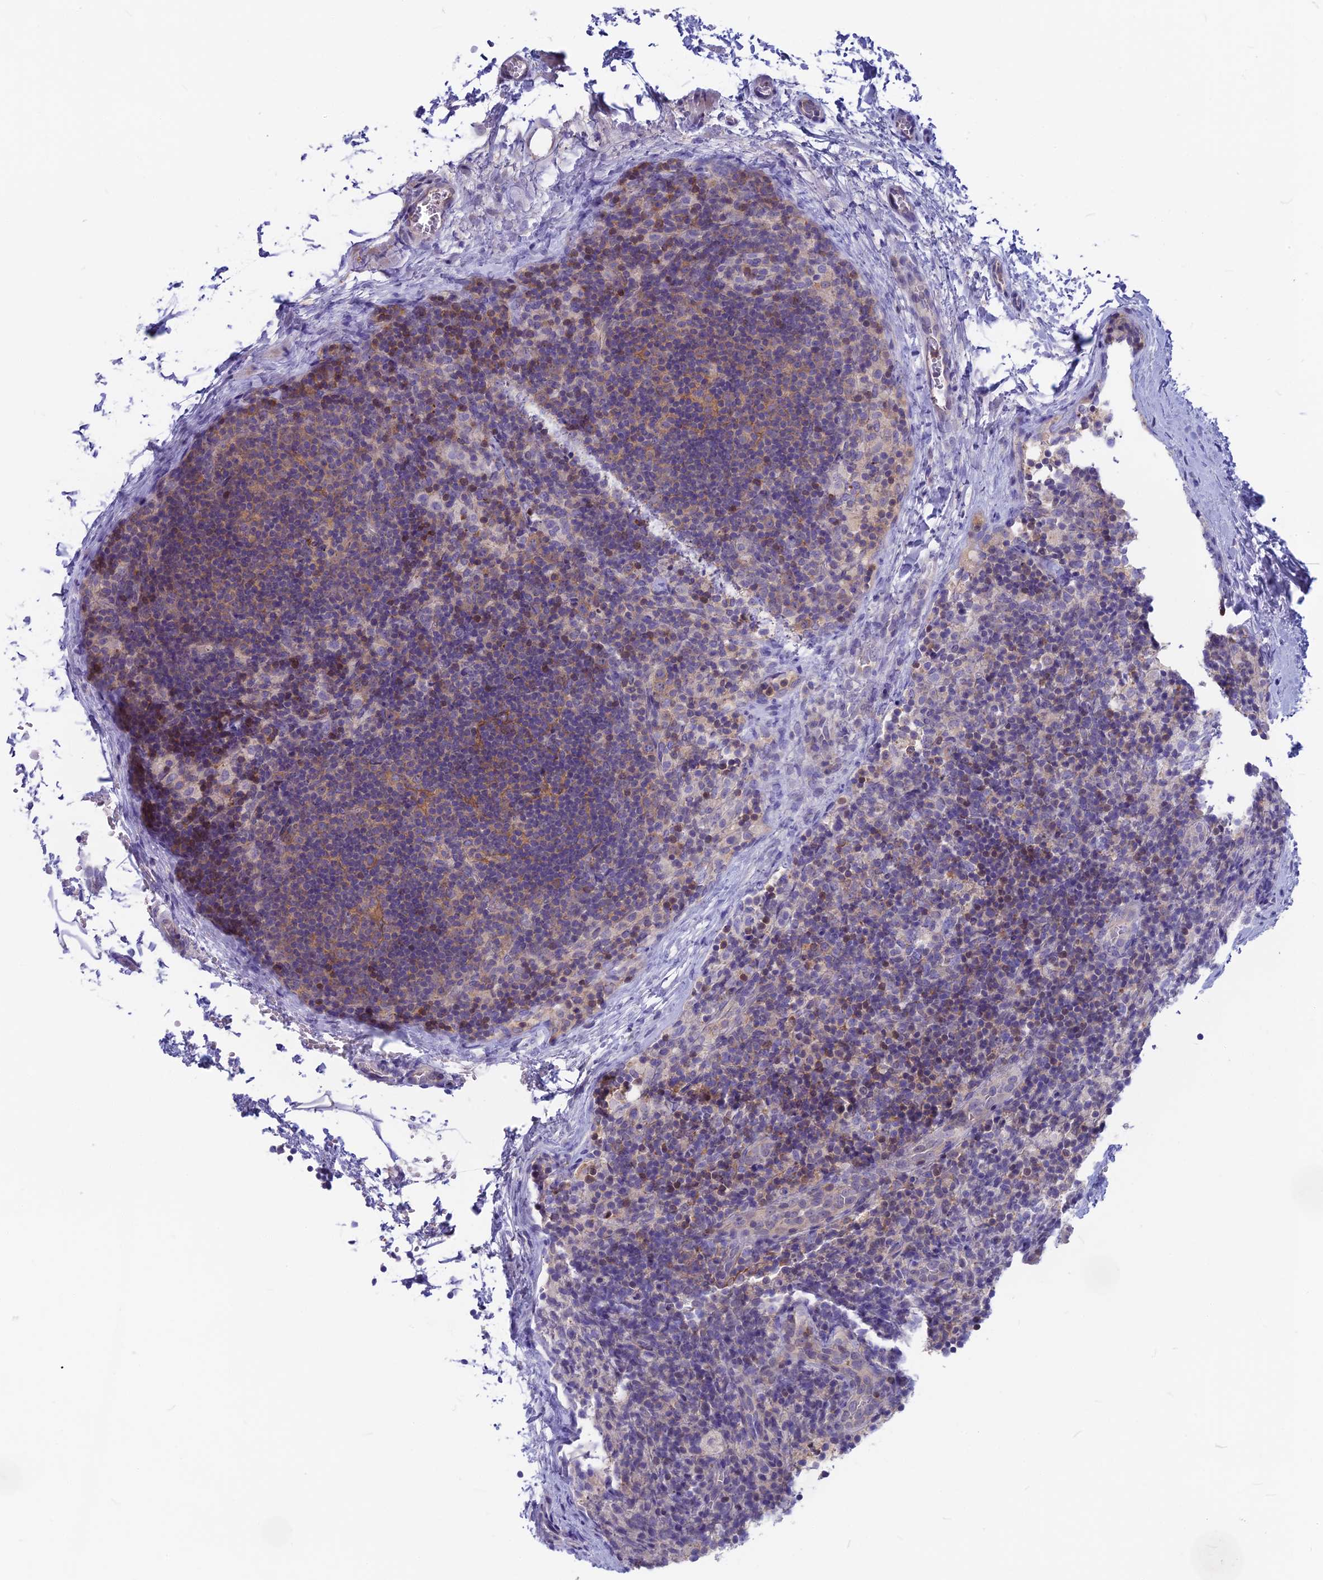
{"staining": {"intensity": "moderate", "quantity": "<25%", "location": "cytoplasmic/membranous"}, "tissue": "lymph node", "cell_type": "Germinal center cells", "image_type": "normal", "snomed": [{"axis": "morphology", "description": "Normal tissue, NOS"}, {"axis": "topography", "description": "Lymph node"}], "caption": "About <25% of germinal center cells in normal lymph node display moderate cytoplasmic/membranous protein positivity as visualized by brown immunohistochemical staining.", "gene": "SNAP91", "patient": {"sex": "female", "age": 22}}